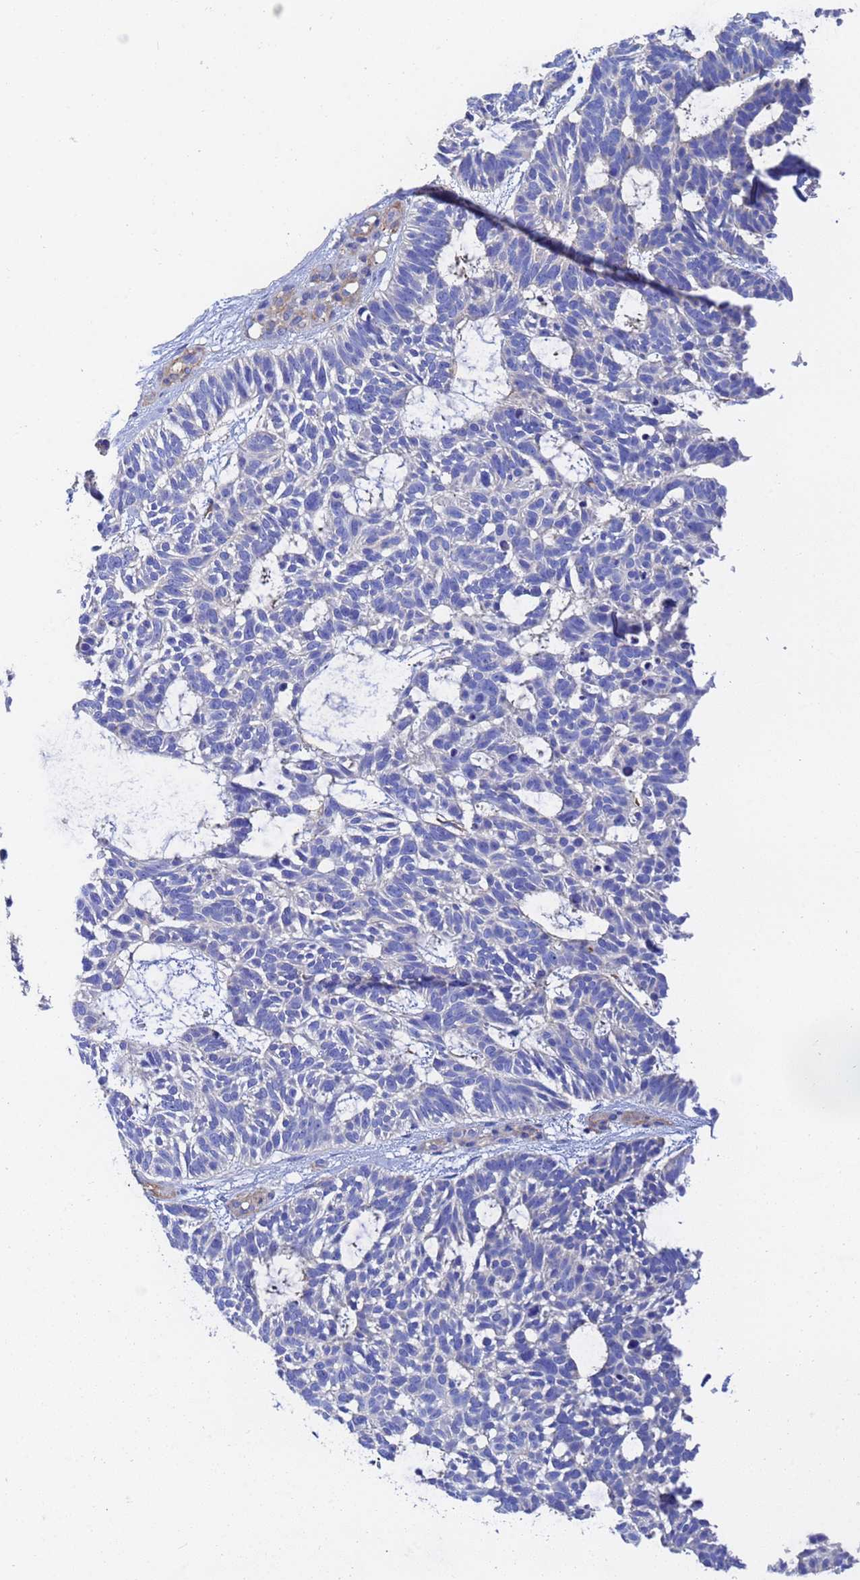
{"staining": {"intensity": "negative", "quantity": "none", "location": "none"}, "tissue": "skin cancer", "cell_type": "Tumor cells", "image_type": "cancer", "snomed": [{"axis": "morphology", "description": "Basal cell carcinoma"}, {"axis": "topography", "description": "Skin"}], "caption": "DAB immunohistochemical staining of skin cancer displays no significant staining in tumor cells.", "gene": "CST4", "patient": {"sex": "male", "age": 88}}